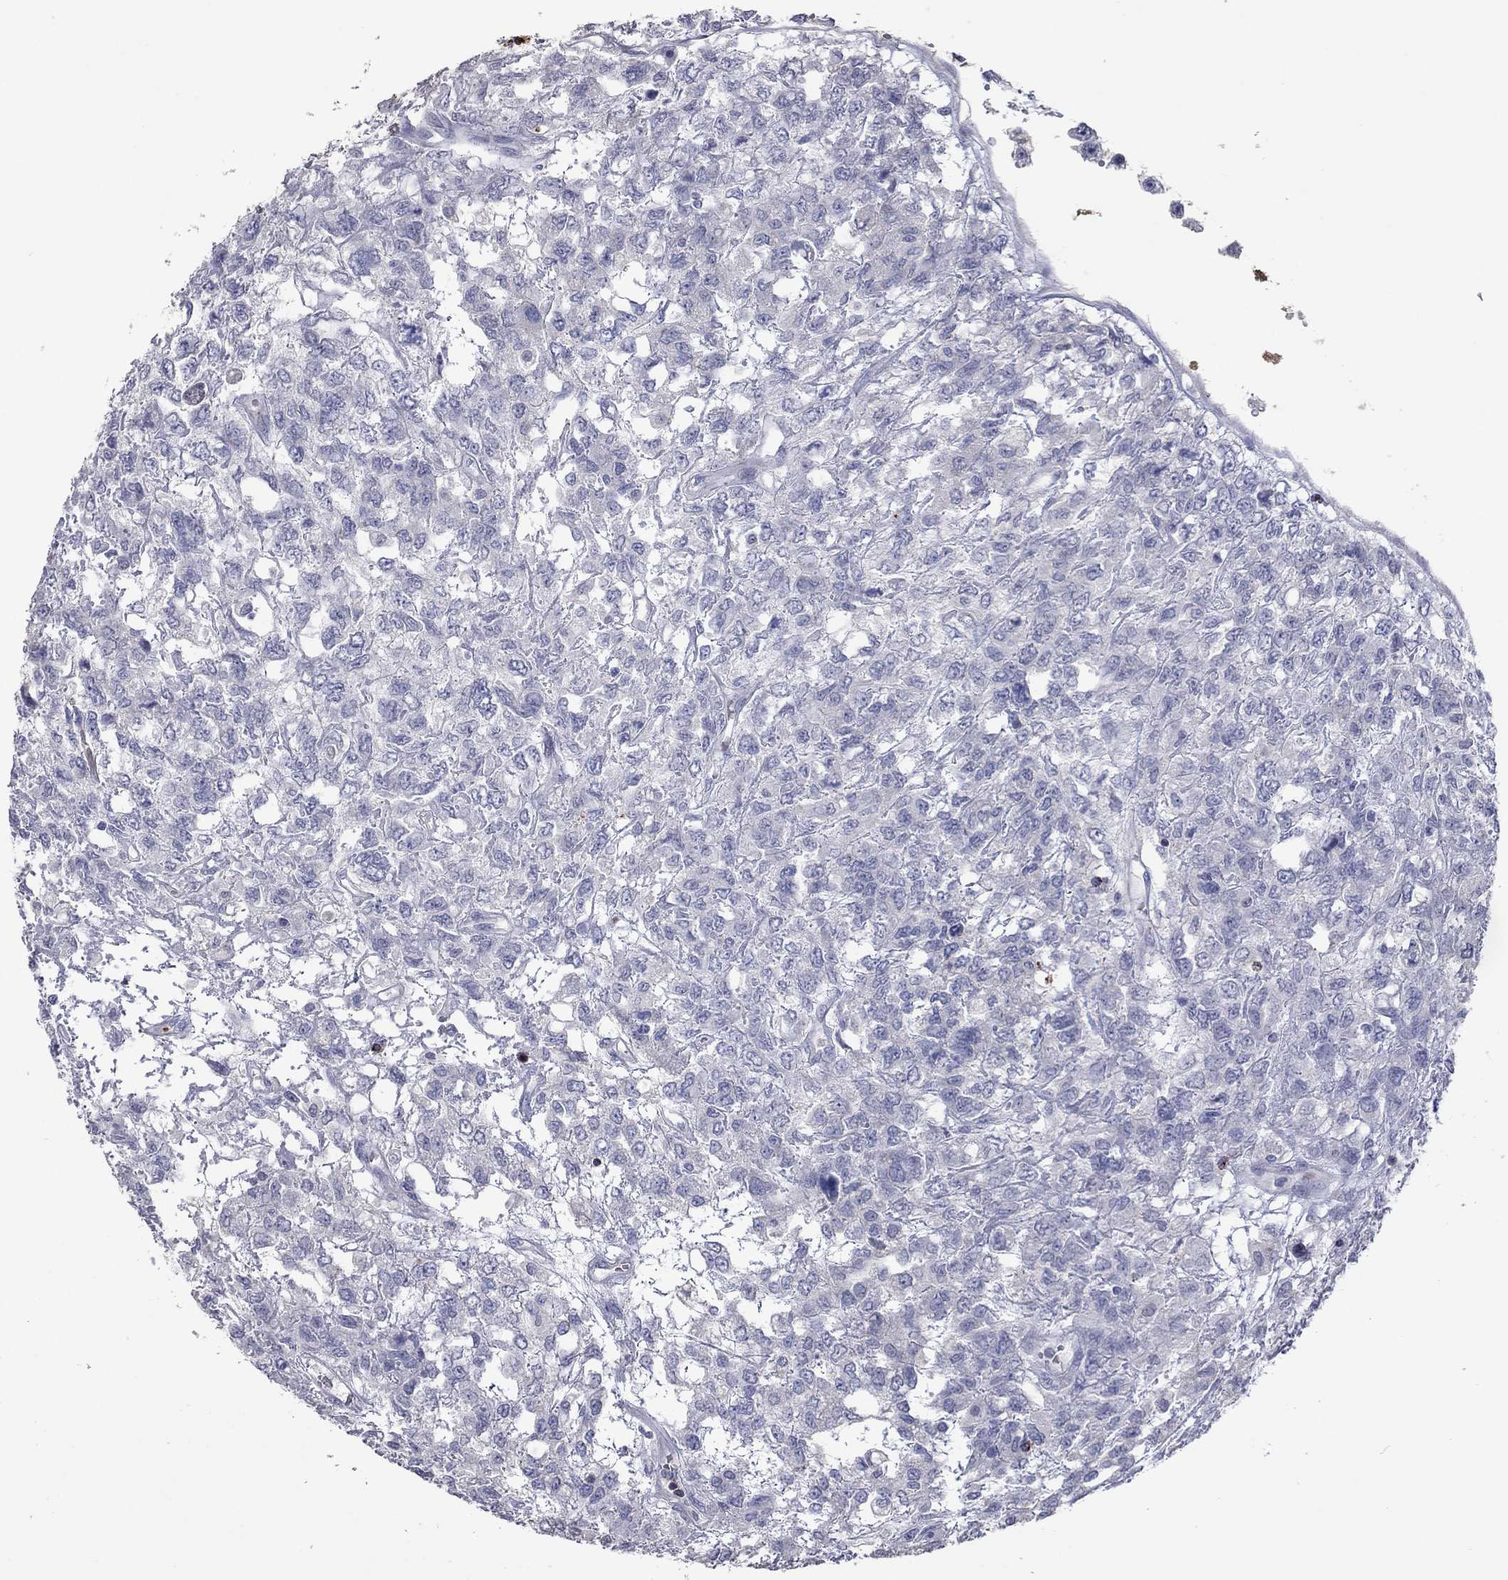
{"staining": {"intensity": "negative", "quantity": "none", "location": "none"}, "tissue": "testis cancer", "cell_type": "Tumor cells", "image_type": "cancer", "snomed": [{"axis": "morphology", "description": "Seminoma, NOS"}, {"axis": "topography", "description": "Testis"}], "caption": "Immunohistochemistry image of human testis cancer stained for a protein (brown), which exhibits no positivity in tumor cells. (DAB (3,3'-diaminobenzidine) immunohistochemistry (IHC), high magnification).", "gene": "CCL5", "patient": {"sex": "male", "age": 52}}